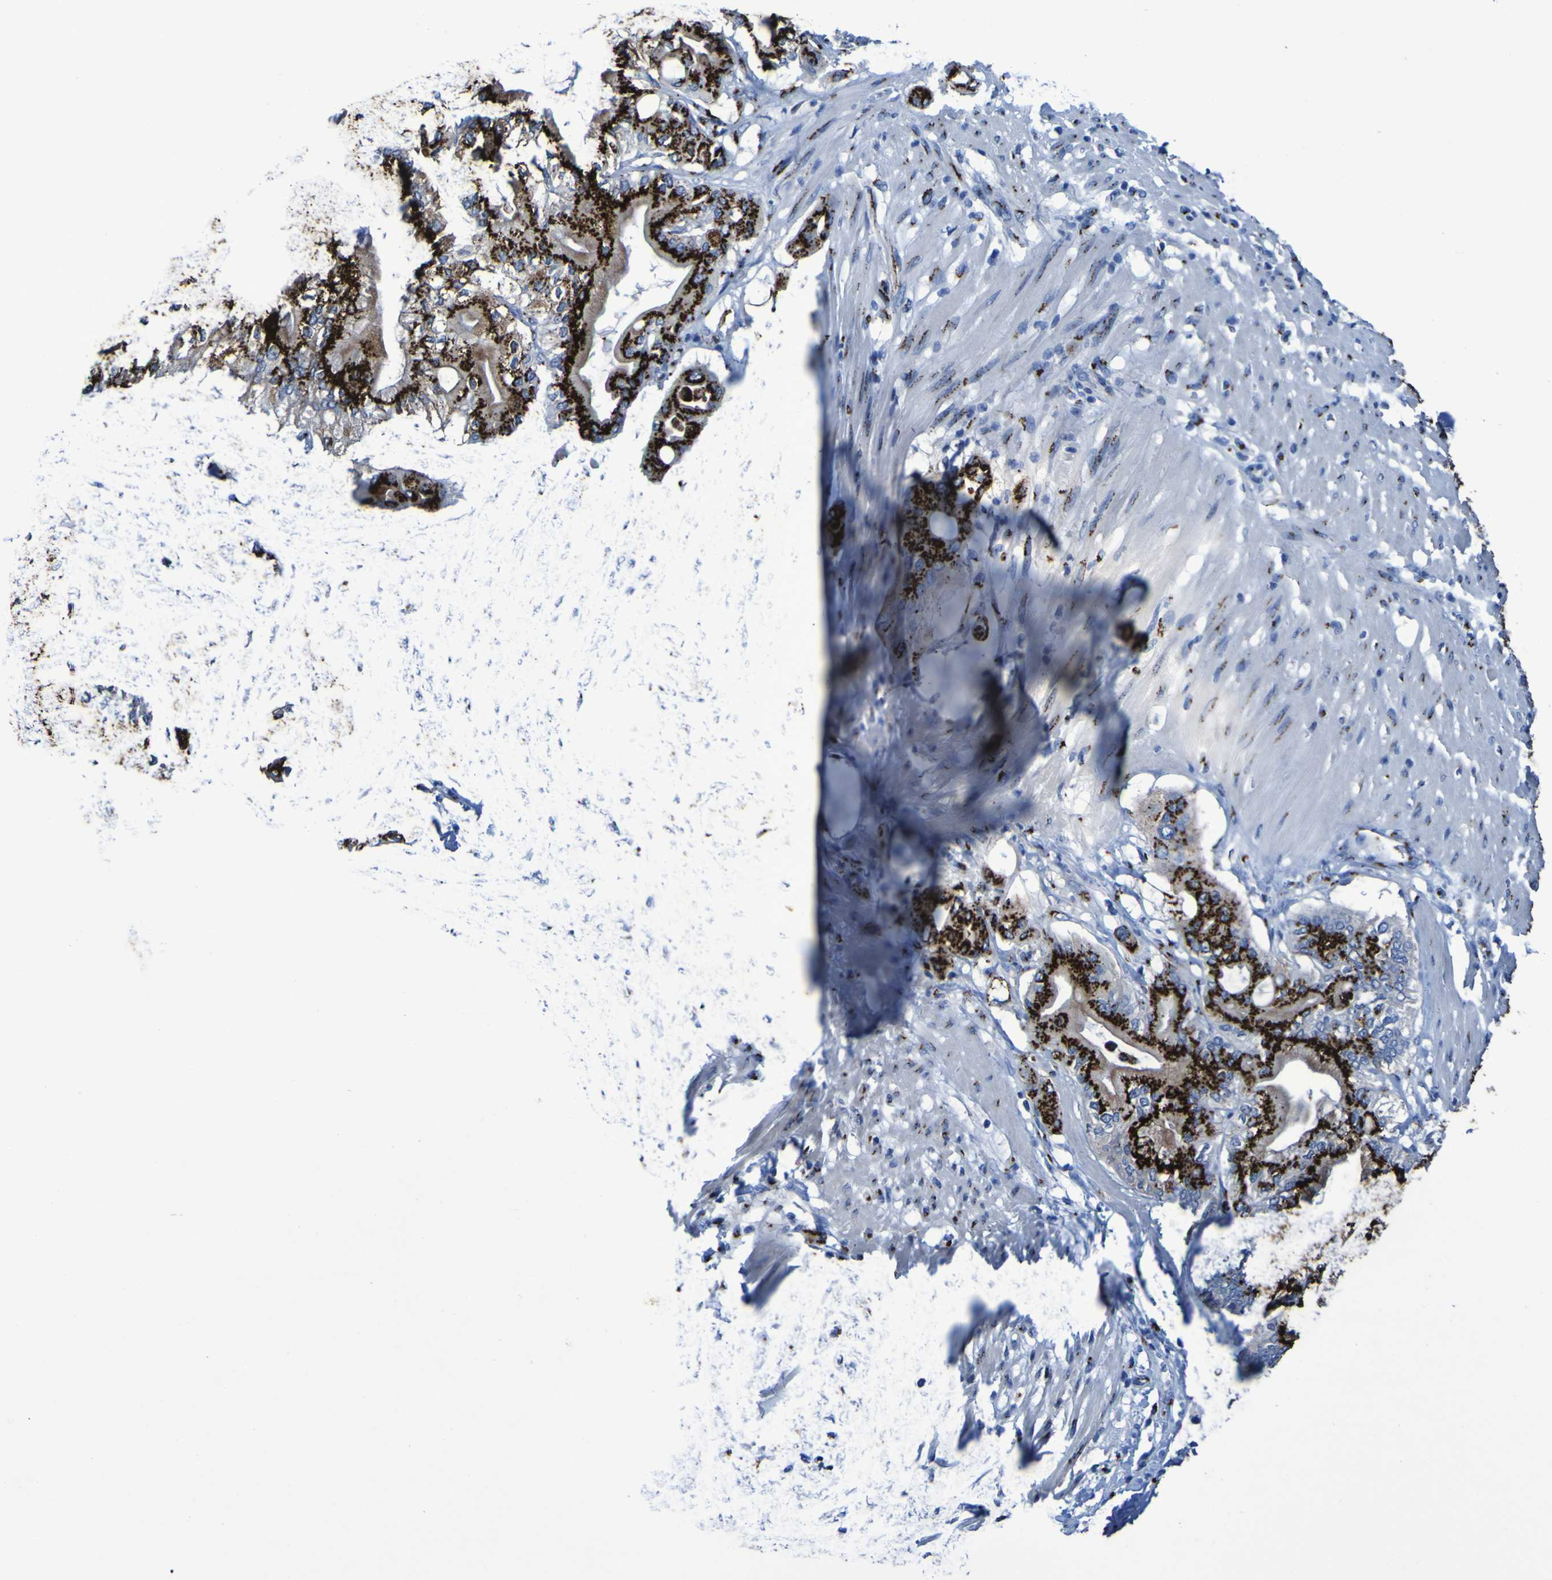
{"staining": {"intensity": "strong", "quantity": ">75%", "location": "cytoplasmic/membranous"}, "tissue": "pancreatic cancer", "cell_type": "Tumor cells", "image_type": "cancer", "snomed": [{"axis": "morphology", "description": "Adenocarcinoma, NOS"}, {"axis": "morphology", "description": "Adenocarcinoma, metastatic, NOS"}, {"axis": "topography", "description": "Lymph node"}, {"axis": "topography", "description": "Pancreas"}, {"axis": "topography", "description": "Duodenum"}], "caption": "Immunohistochemistry (DAB) staining of human pancreatic metastatic adenocarcinoma exhibits strong cytoplasmic/membranous protein positivity in approximately >75% of tumor cells.", "gene": "GOLM1", "patient": {"sex": "female", "age": 64}}